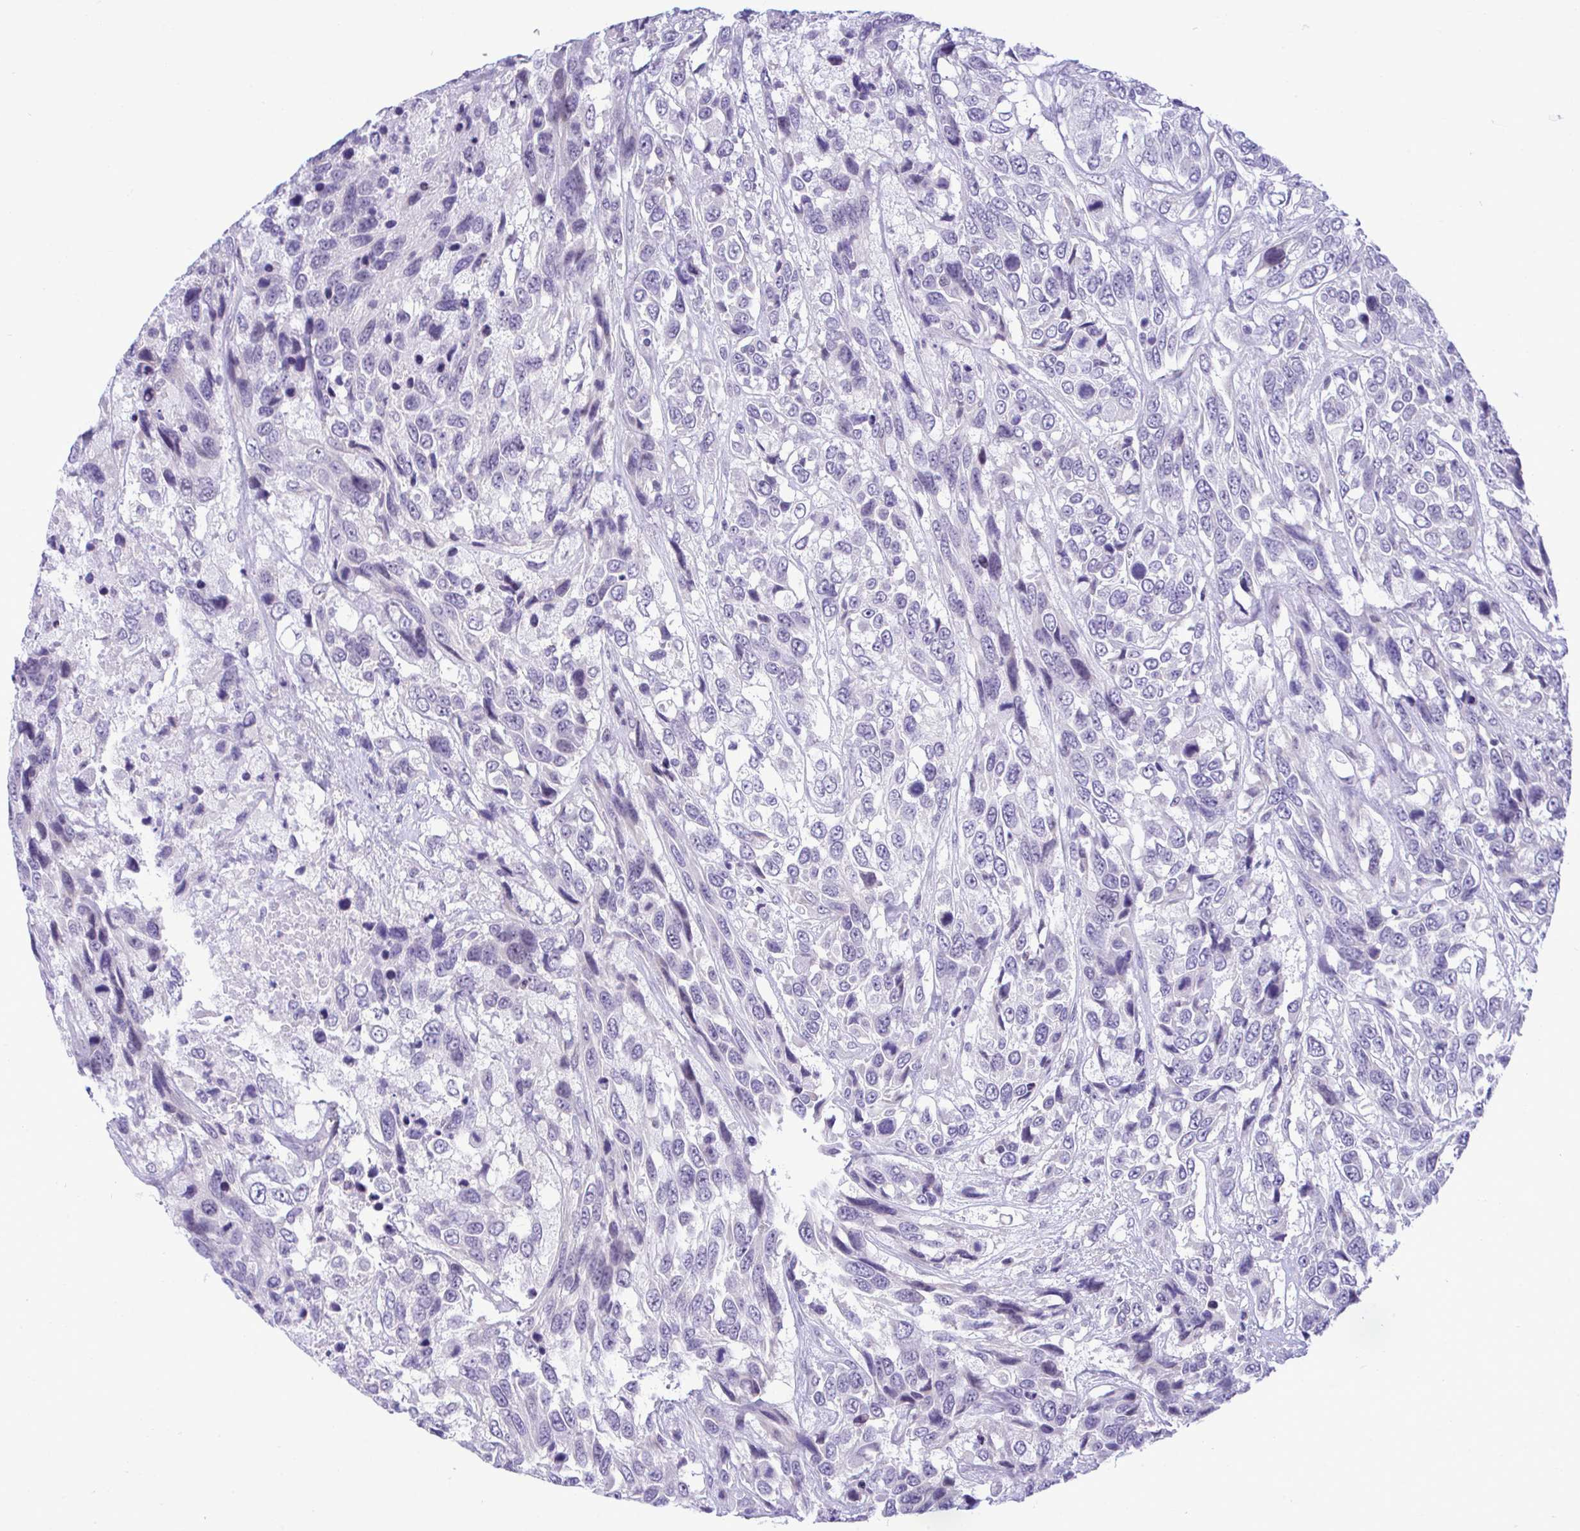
{"staining": {"intensity": "negative", "quantity": "none", "location": "none"}, "tissue": "urothelial cancer", "cell_type": "Tumor cells", "image_type": "cancer", "snomed": [{"axis": "morphology", "description": "Urothelial carcinoma, High grade"}, {"axis": "topography", "description": "Urinary bladder"}], "caption": "Immunohistochemical staining of human high-grade urothelial carcinoma displays no significant staining in tumor cells.", "gene": "SLC25A51", "patient": {"sex": "female", "age": 70}}